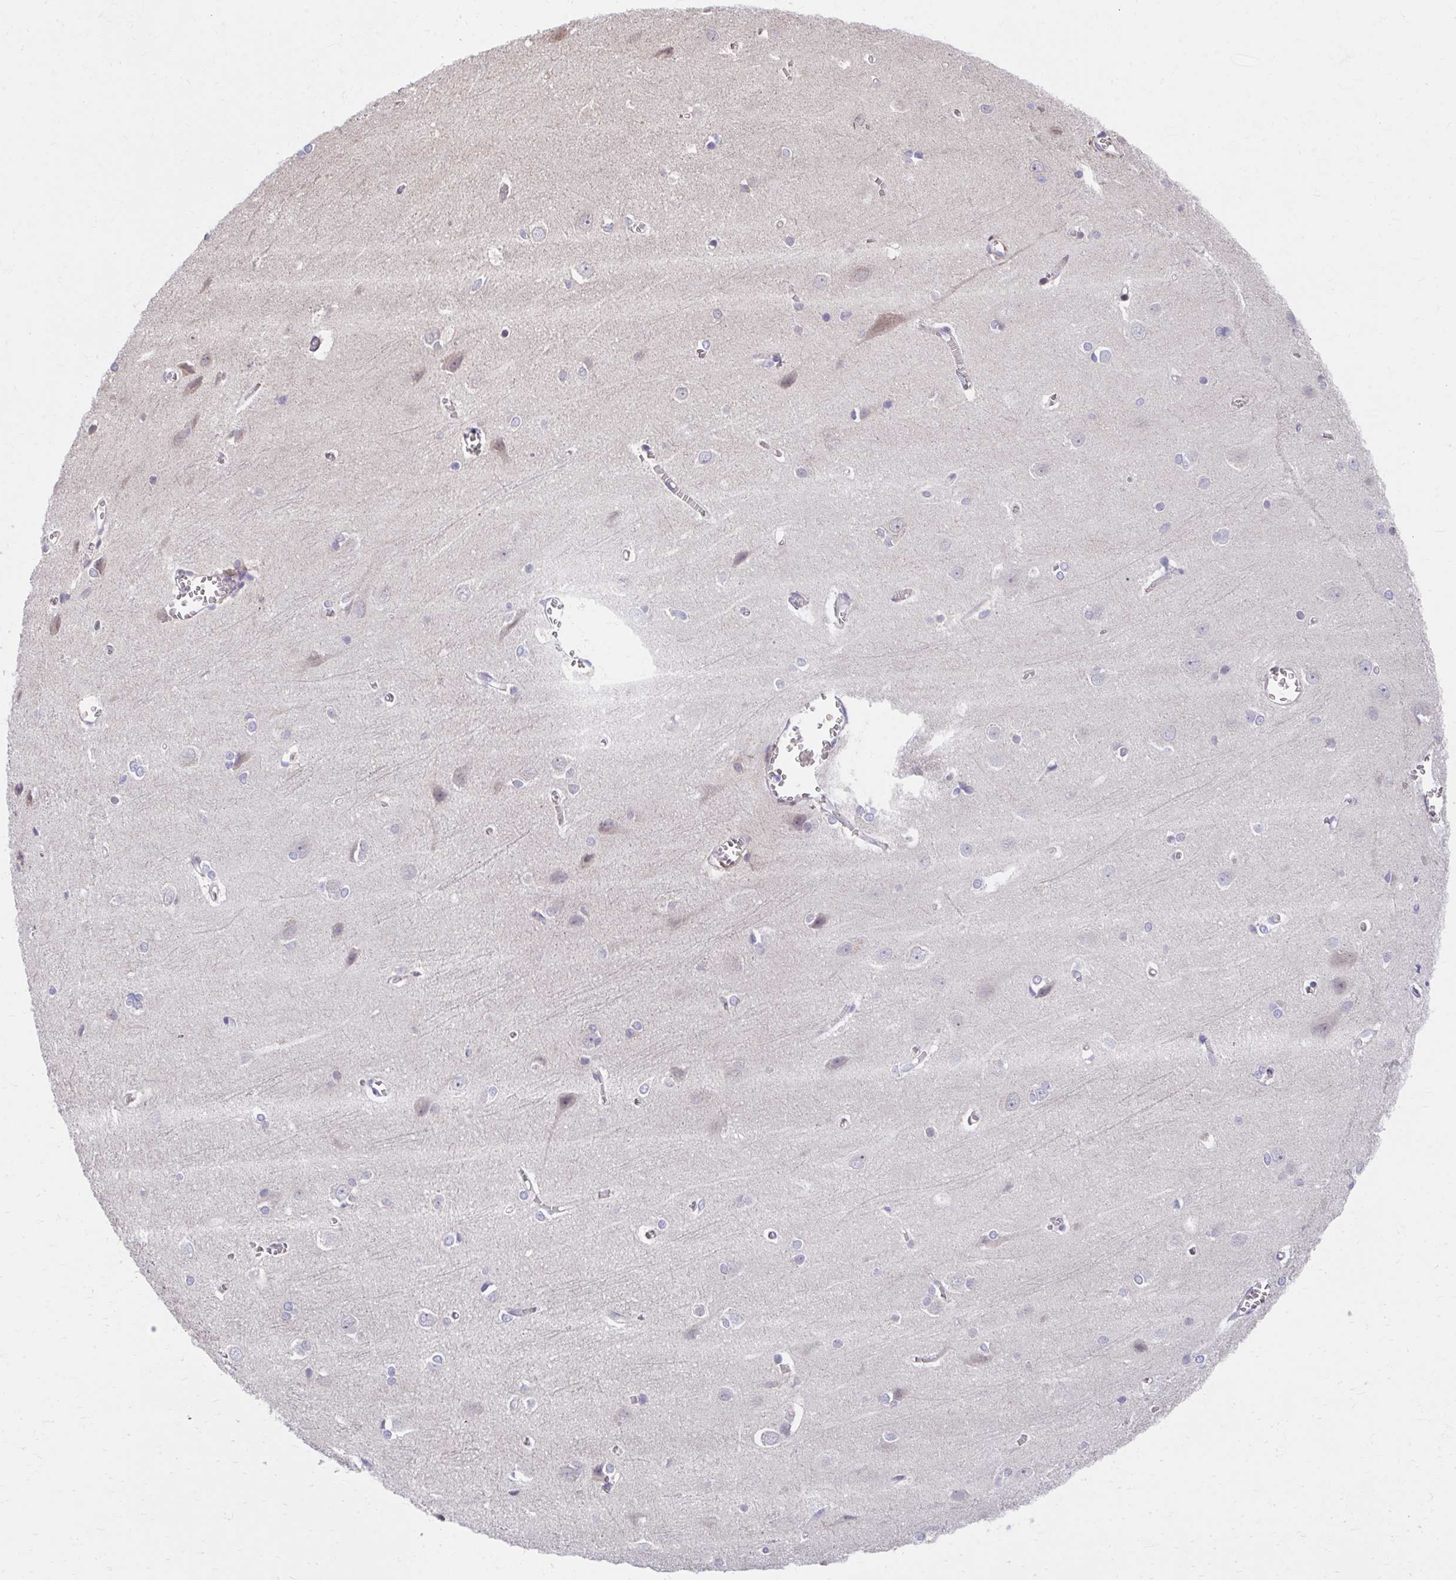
{"staining": {"intensity": "negative", "quantity": "none", "location": "none"}, "tissue": "cerebral cortex", "cell_type": "Endothelial cells", "image_type": "normal", "snomed": [{"axis": "morphology", "description": "Normal tissue, NOS"}, {"axis": "topography", "description": "Cerebral cortex"}], "caption": "This is a micrograph of immunohistochemistry staining of normal cerebral cortex, which shows no expression in endothelial cells.", "gene": "ZNF778", "patient": {"sex": "male", "age": 37}}